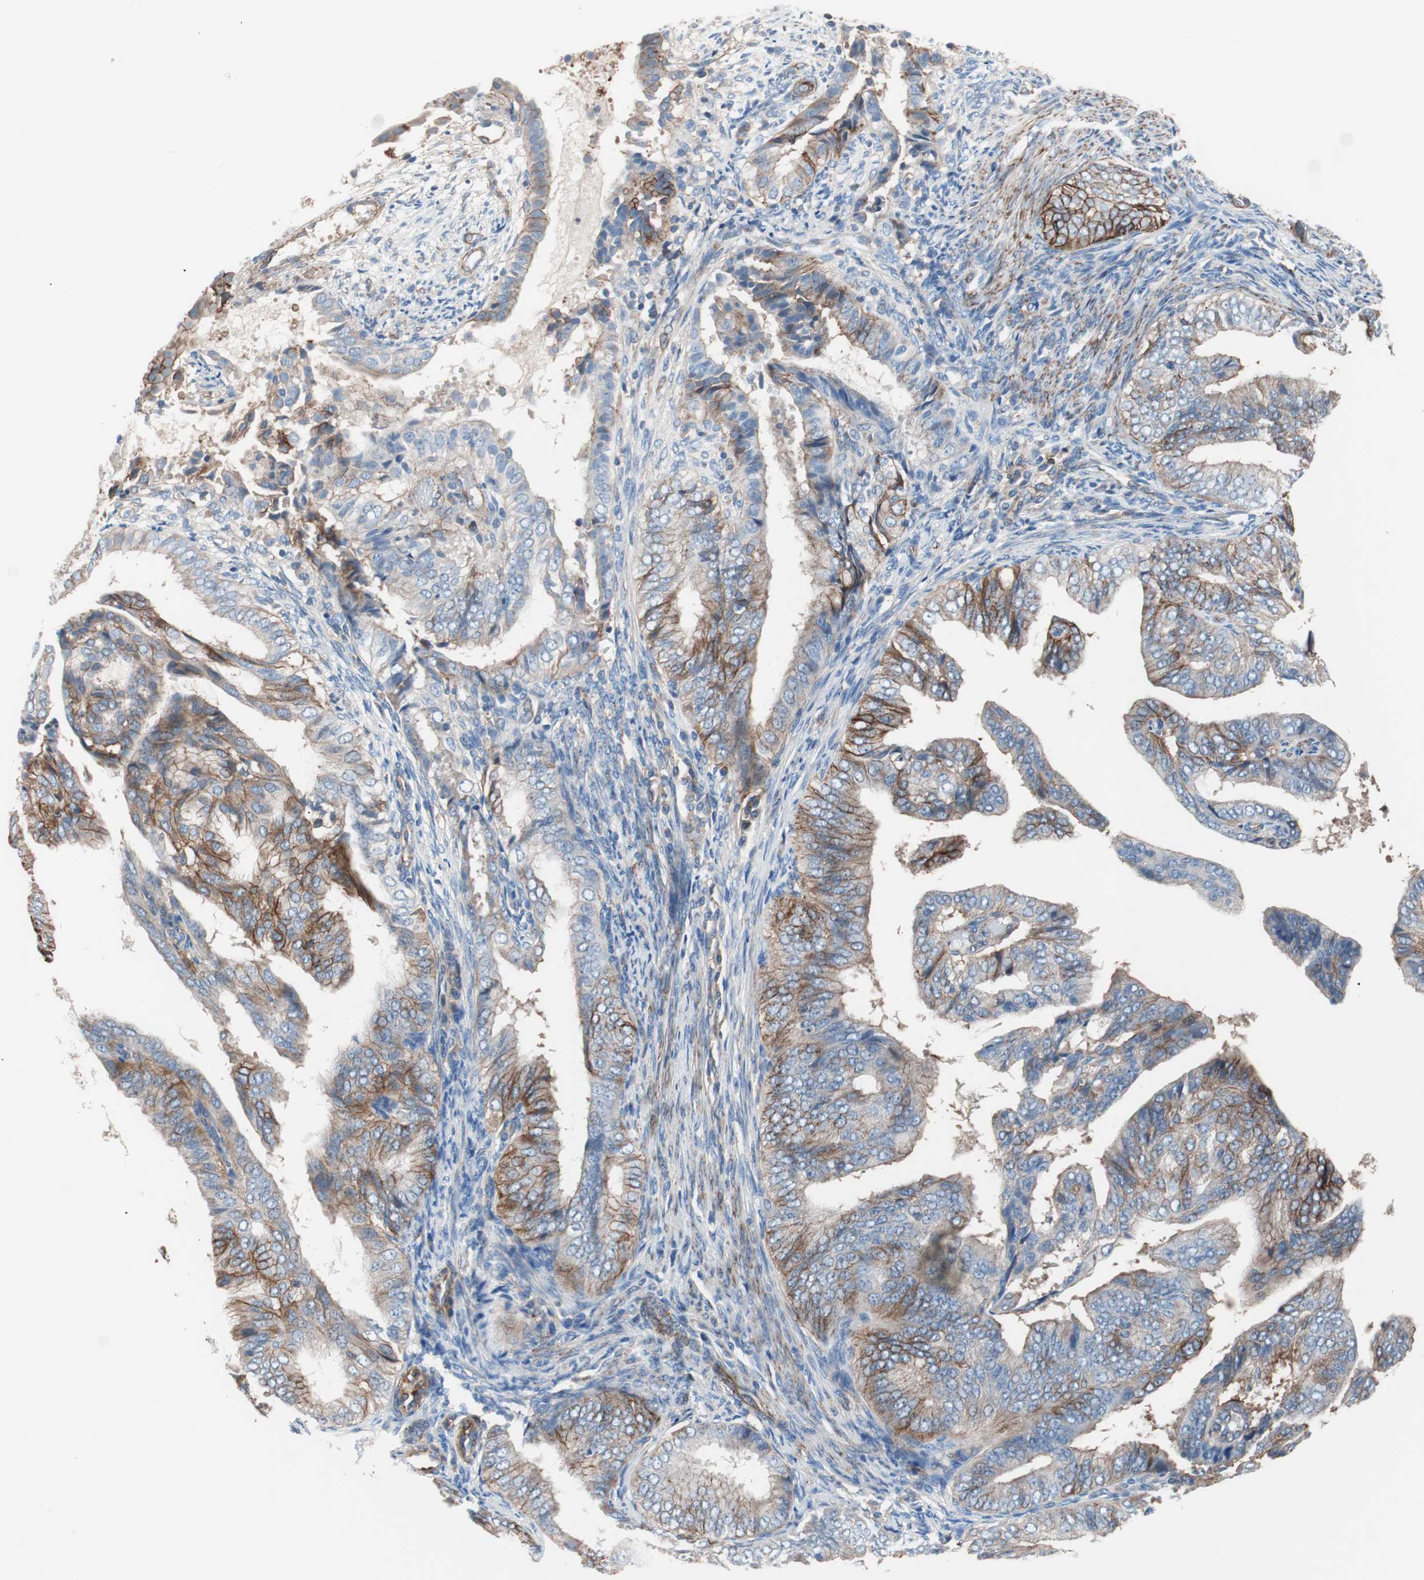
{"staining": {"intensity": "moderate", "quantity": "25%-75%", "location": "cytoplasmic/membranous"}, "tissue": "endometrial cancer", "cell_type": "Tumor cells", "image_type": "cancer", "snomed": [{"axis": "morphology", "description": "Adenocarcinoma, NOS"}, {"axis": "topography", "description": "Endometrium"}], "caption": "An image of endometrial cancer (adenocarcinoma) stained for a protein shows moderate cytoplasmic/membranous brown staining in tumor cells.", "gene": "GPR160", "patient": {"sex": "female", "age": 58}}